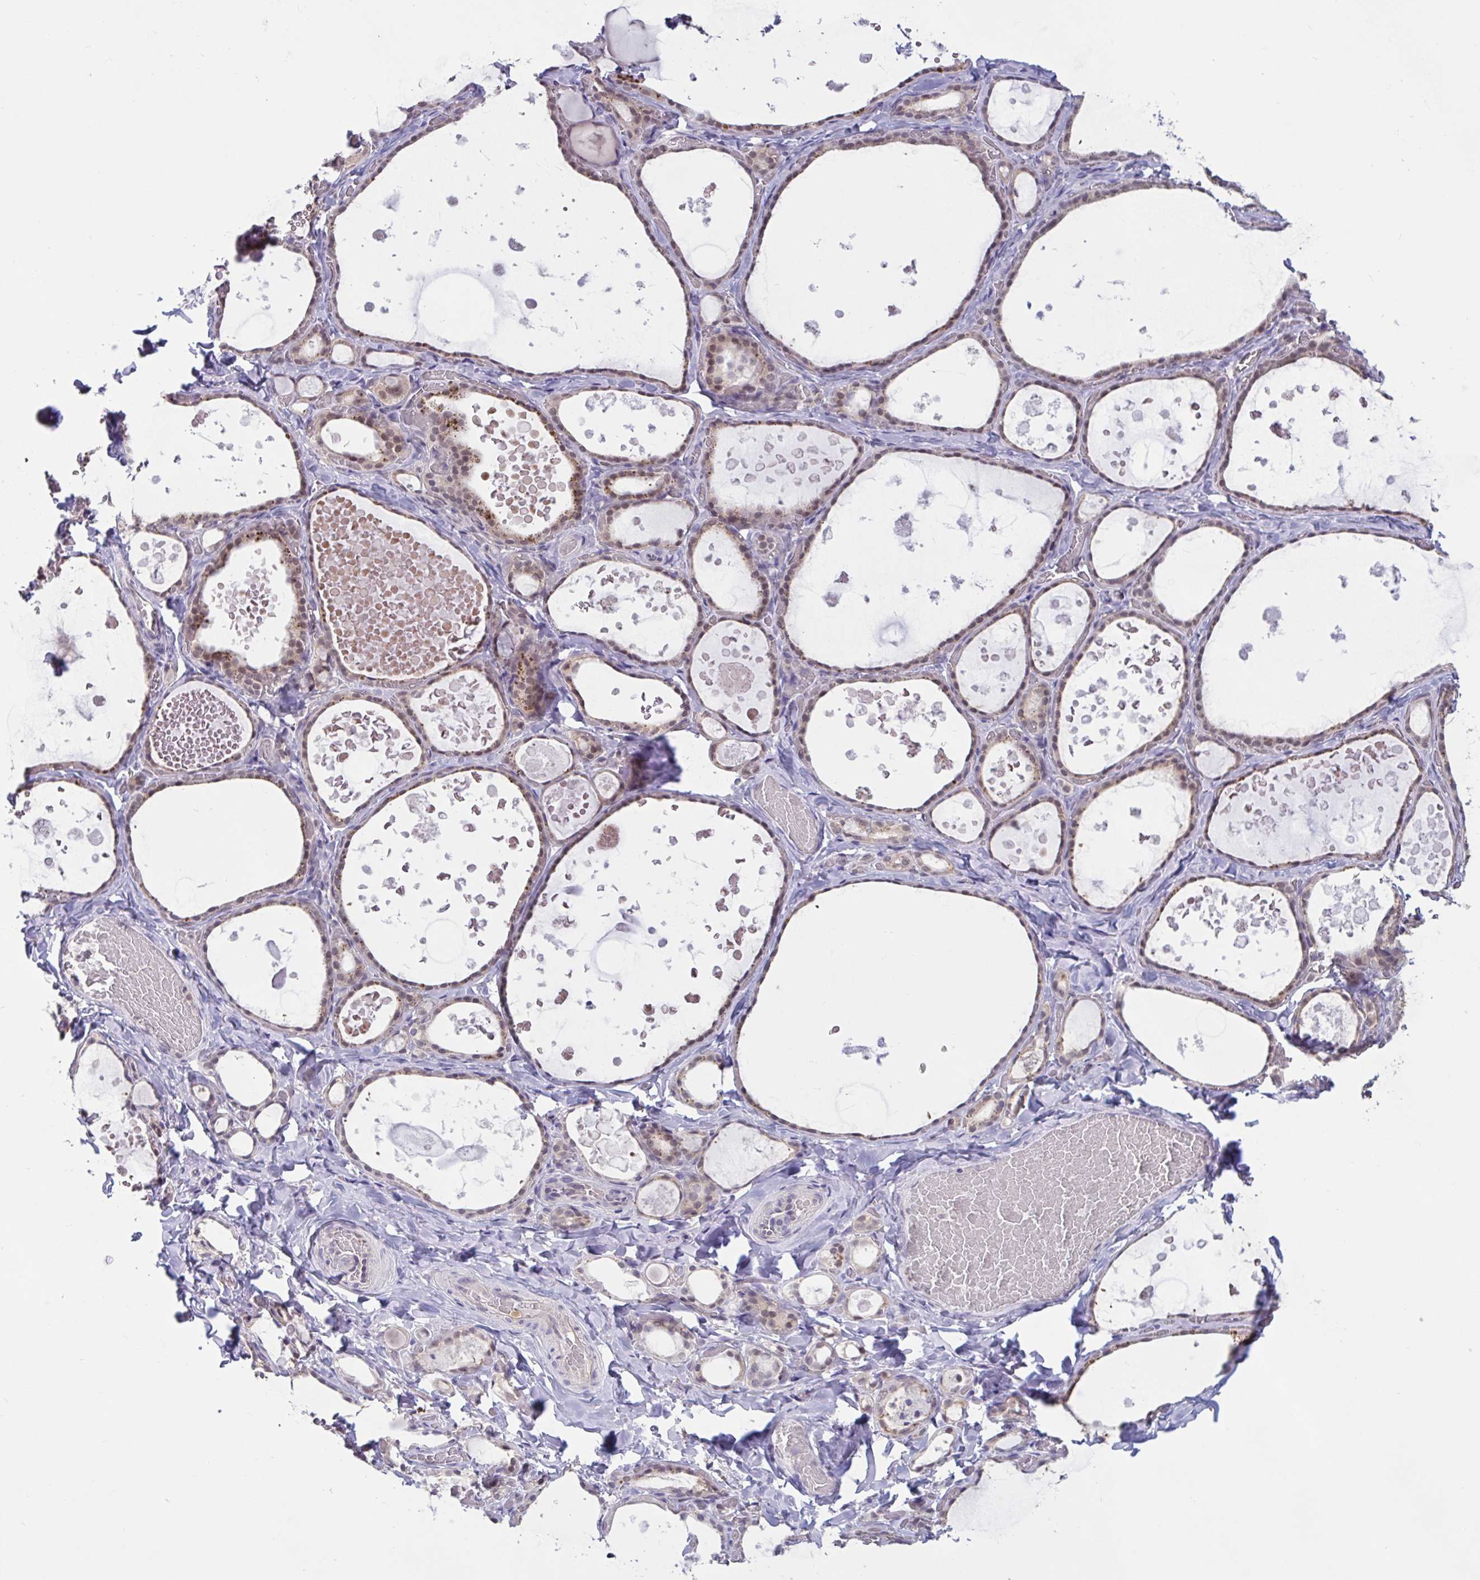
{"staining": {"intensity": "moderate", "quantity": "25%-75%", "location": "cytoplasmic/membranous,nuclear"}, "tissue": "thyroid gland", "cell_type": "Glandular cells", "image_type": "normal", "snomed": [{"axis": "morphology", "description": "Normal tissue, NOS"}, {"axis": "topography", "description": "Thyroid gland"}], "caption": "Immunohistochemistry (IHC) of benign human thyroid gland demonstrates medium levels of moderate cytoplasmic/membranous,nuclear positivity in about 25%-75% of glandular cells. Using DAB (brown) and hematoxylin (blue) stains, captured at high magnification using brightfield microscopy.", "gene": "TSN", "patient": {"sex": "female", "age": 56}}